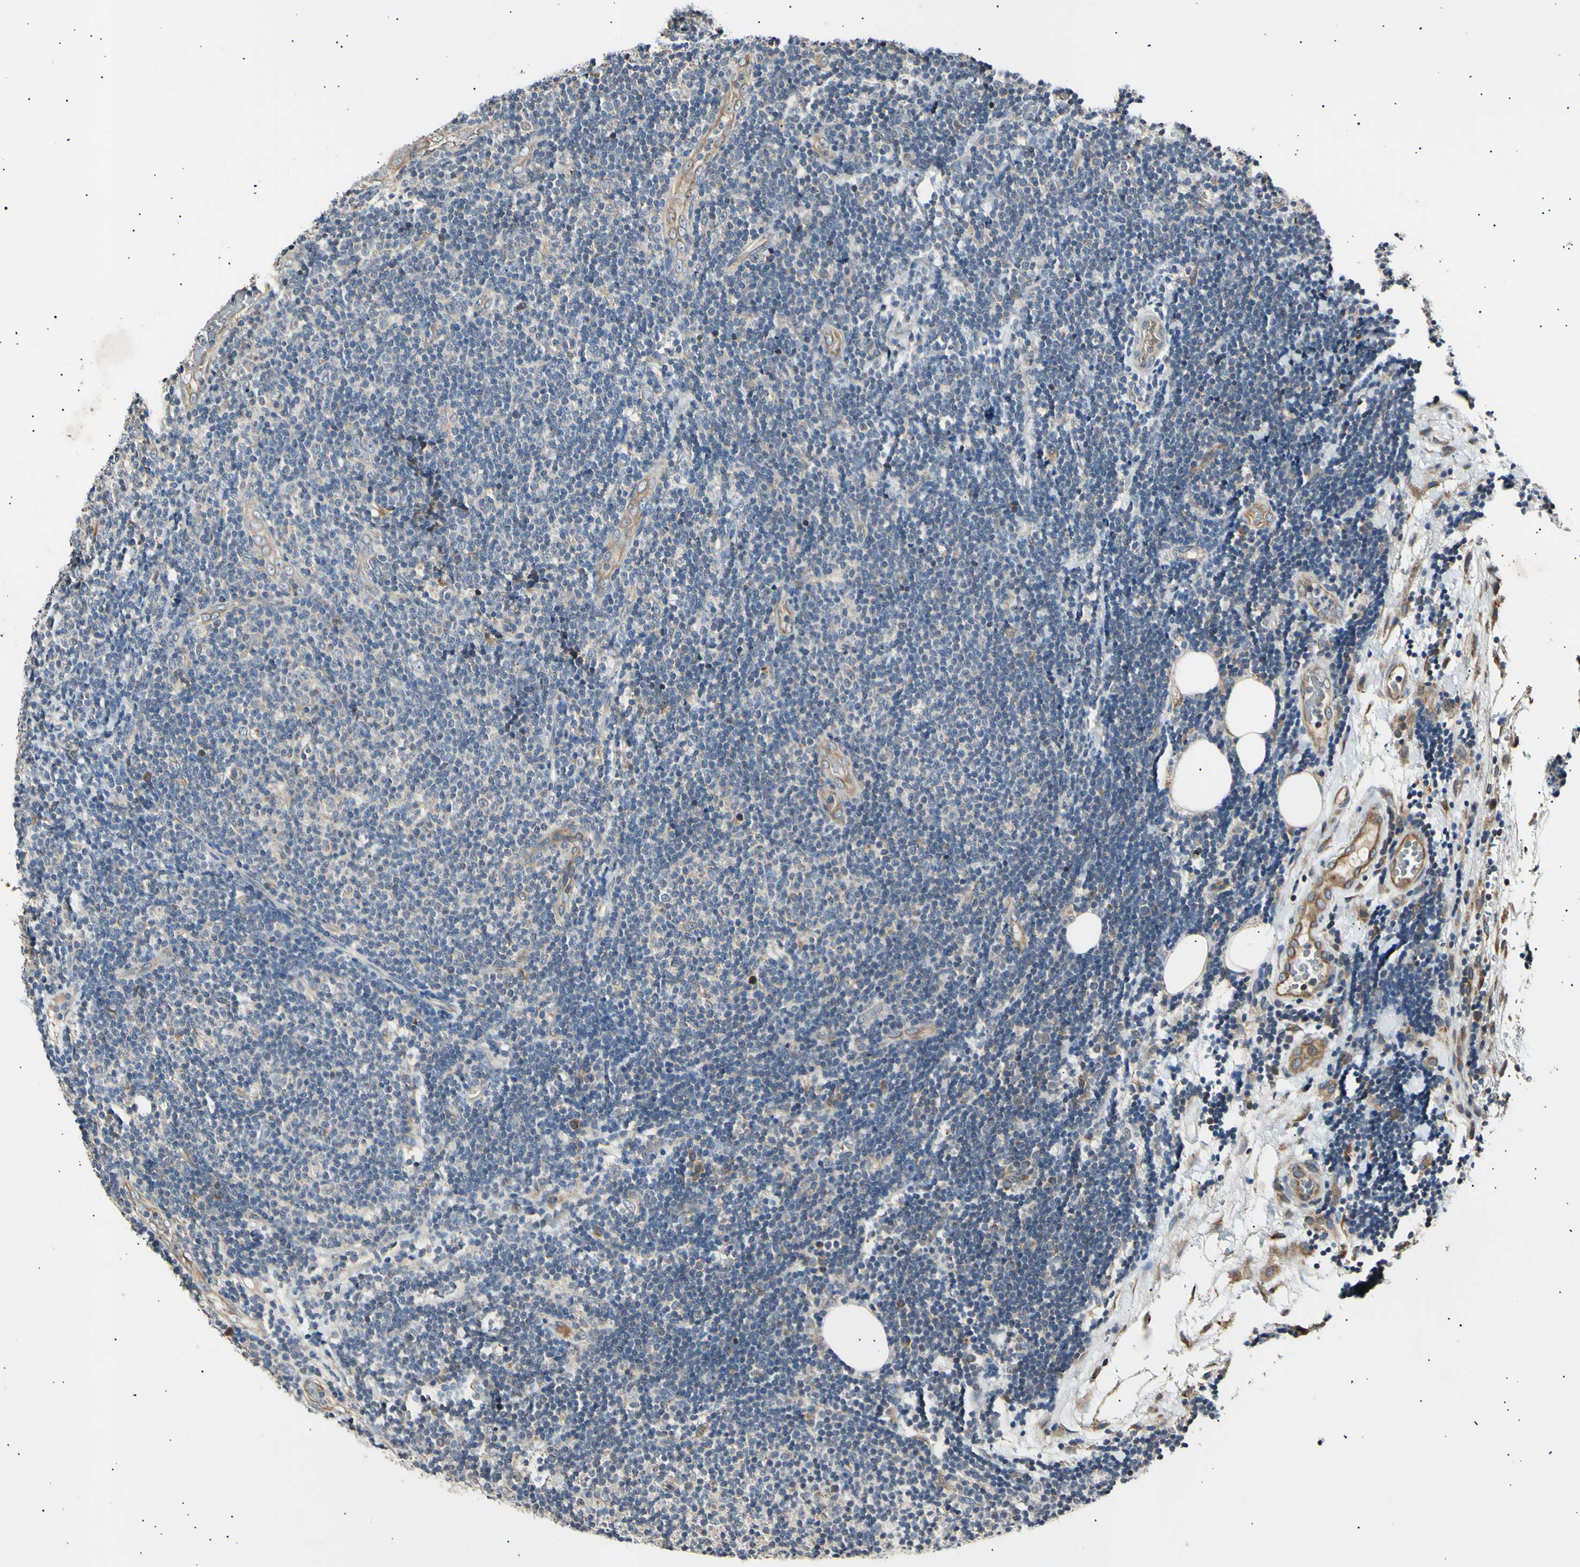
{"staining": {"intensity": "weak", "quantity": ">75%", "location": "cytoplasmic/membranous"}, "tissue": "lymphoma", "cell_type": "Tumor cells", "image_type": "cancer", "snomed": [{"axis": "morphology", "description": "Malignant lymphoma, non-Hodgkin's type, Low grade"}, {"axis": "topography", "description": "Lymph node"}], "caption": "Immunohistochemistry photomicrograph of lymphoma stained for a protein (brown), which displays low levels of weak cytoplasmic/membranous positivity in approximately >75% of tumor cells.", "gene": "ITGA6", "patient": {"sex": "male", "age": 83}}